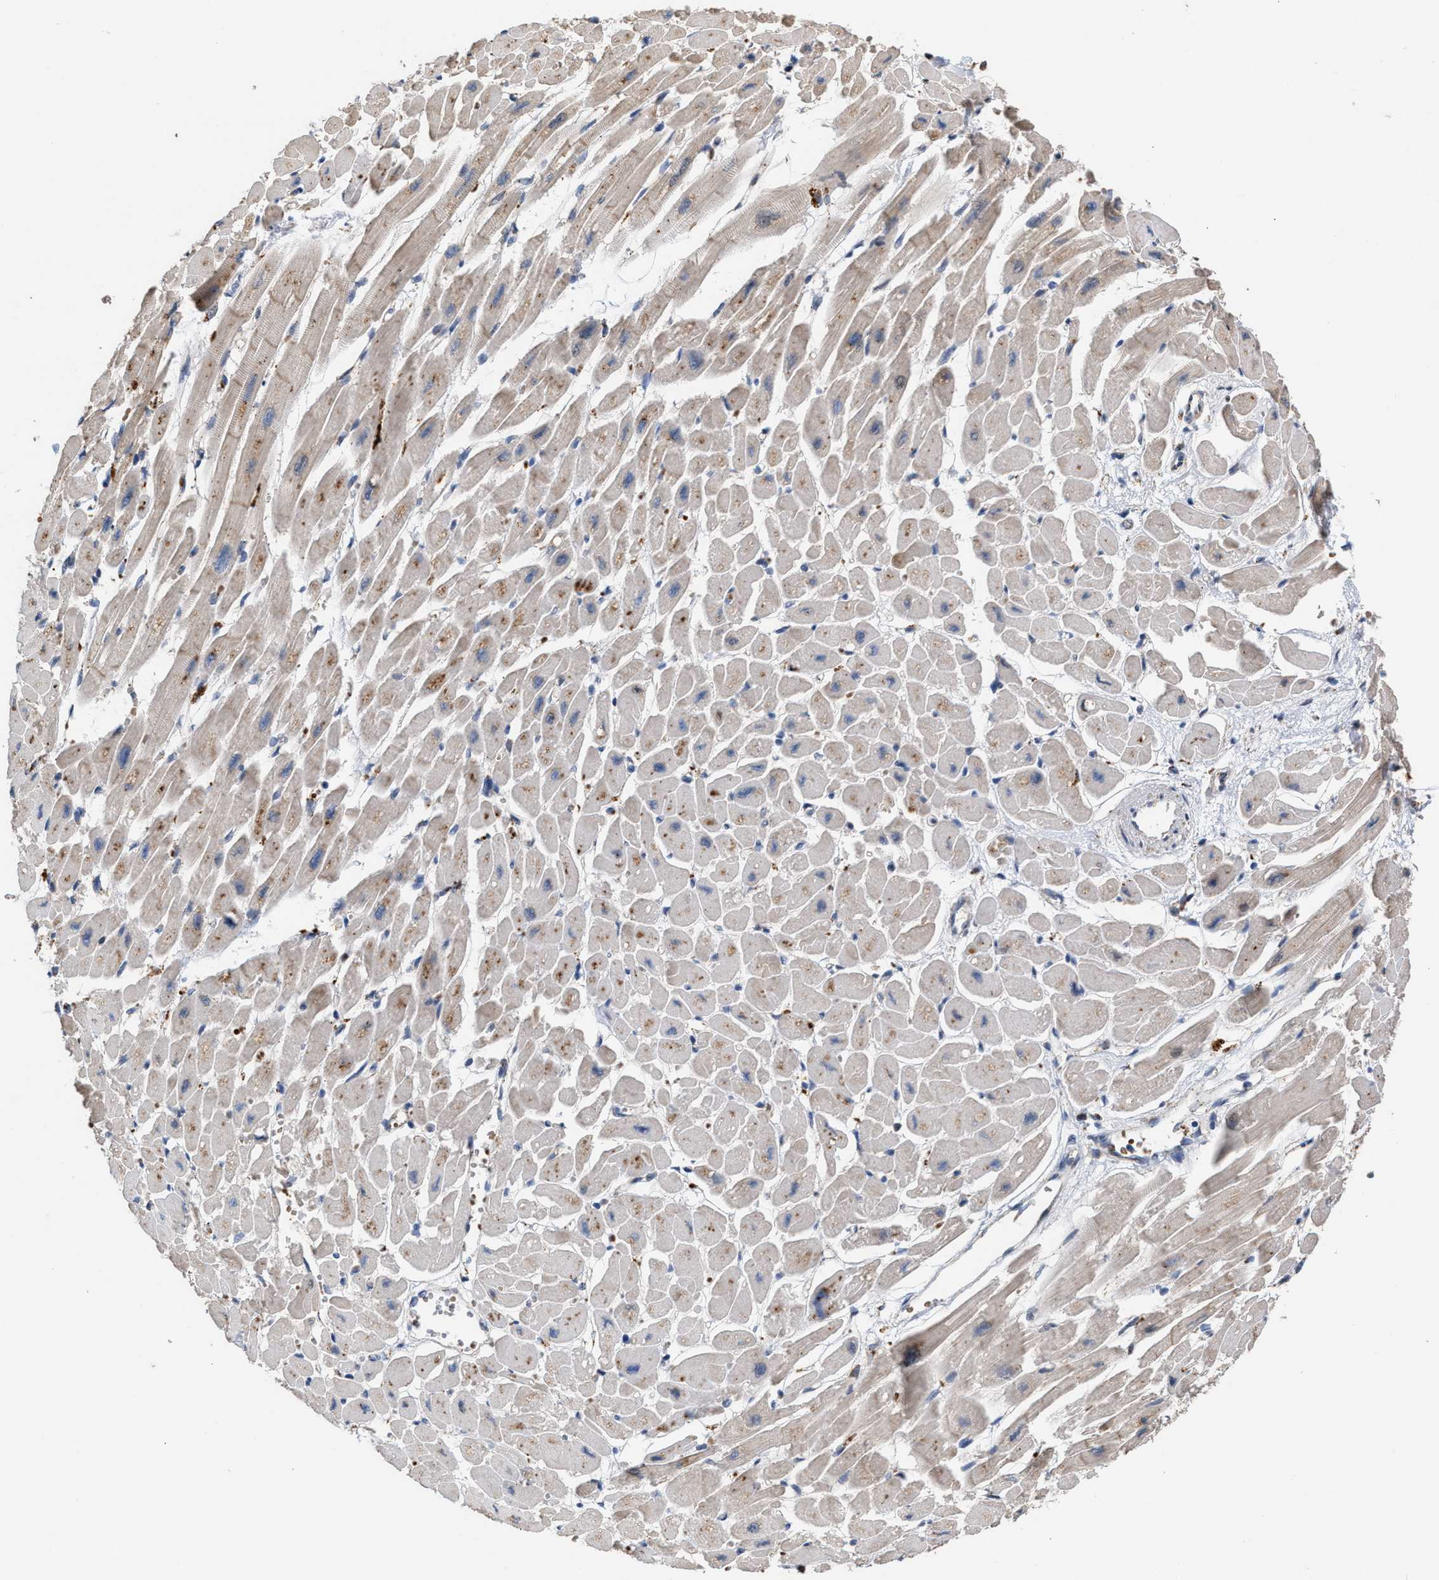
{"staining": {"intensity": "moderate", "quantity": "<25%", "location": "cytoplasmic/membranous"}, "tissue": "heart muscle", "cell_type": "Cardiomyocytes", "image_type": "normal", "snomed": [{"axis": "morphology", "description": "Normal tissue, NOS"}, {"axis": "topography", "description": "Heart"}], "caption": "Immunohistochemical staining of unremarkable human heart muscle shows moderate cytoplasmic/membranous protein expression in approximately <25% of cardiomyocytes.", "gene": "ELMO3", "patient": {"sex": "female", "age": 54}}